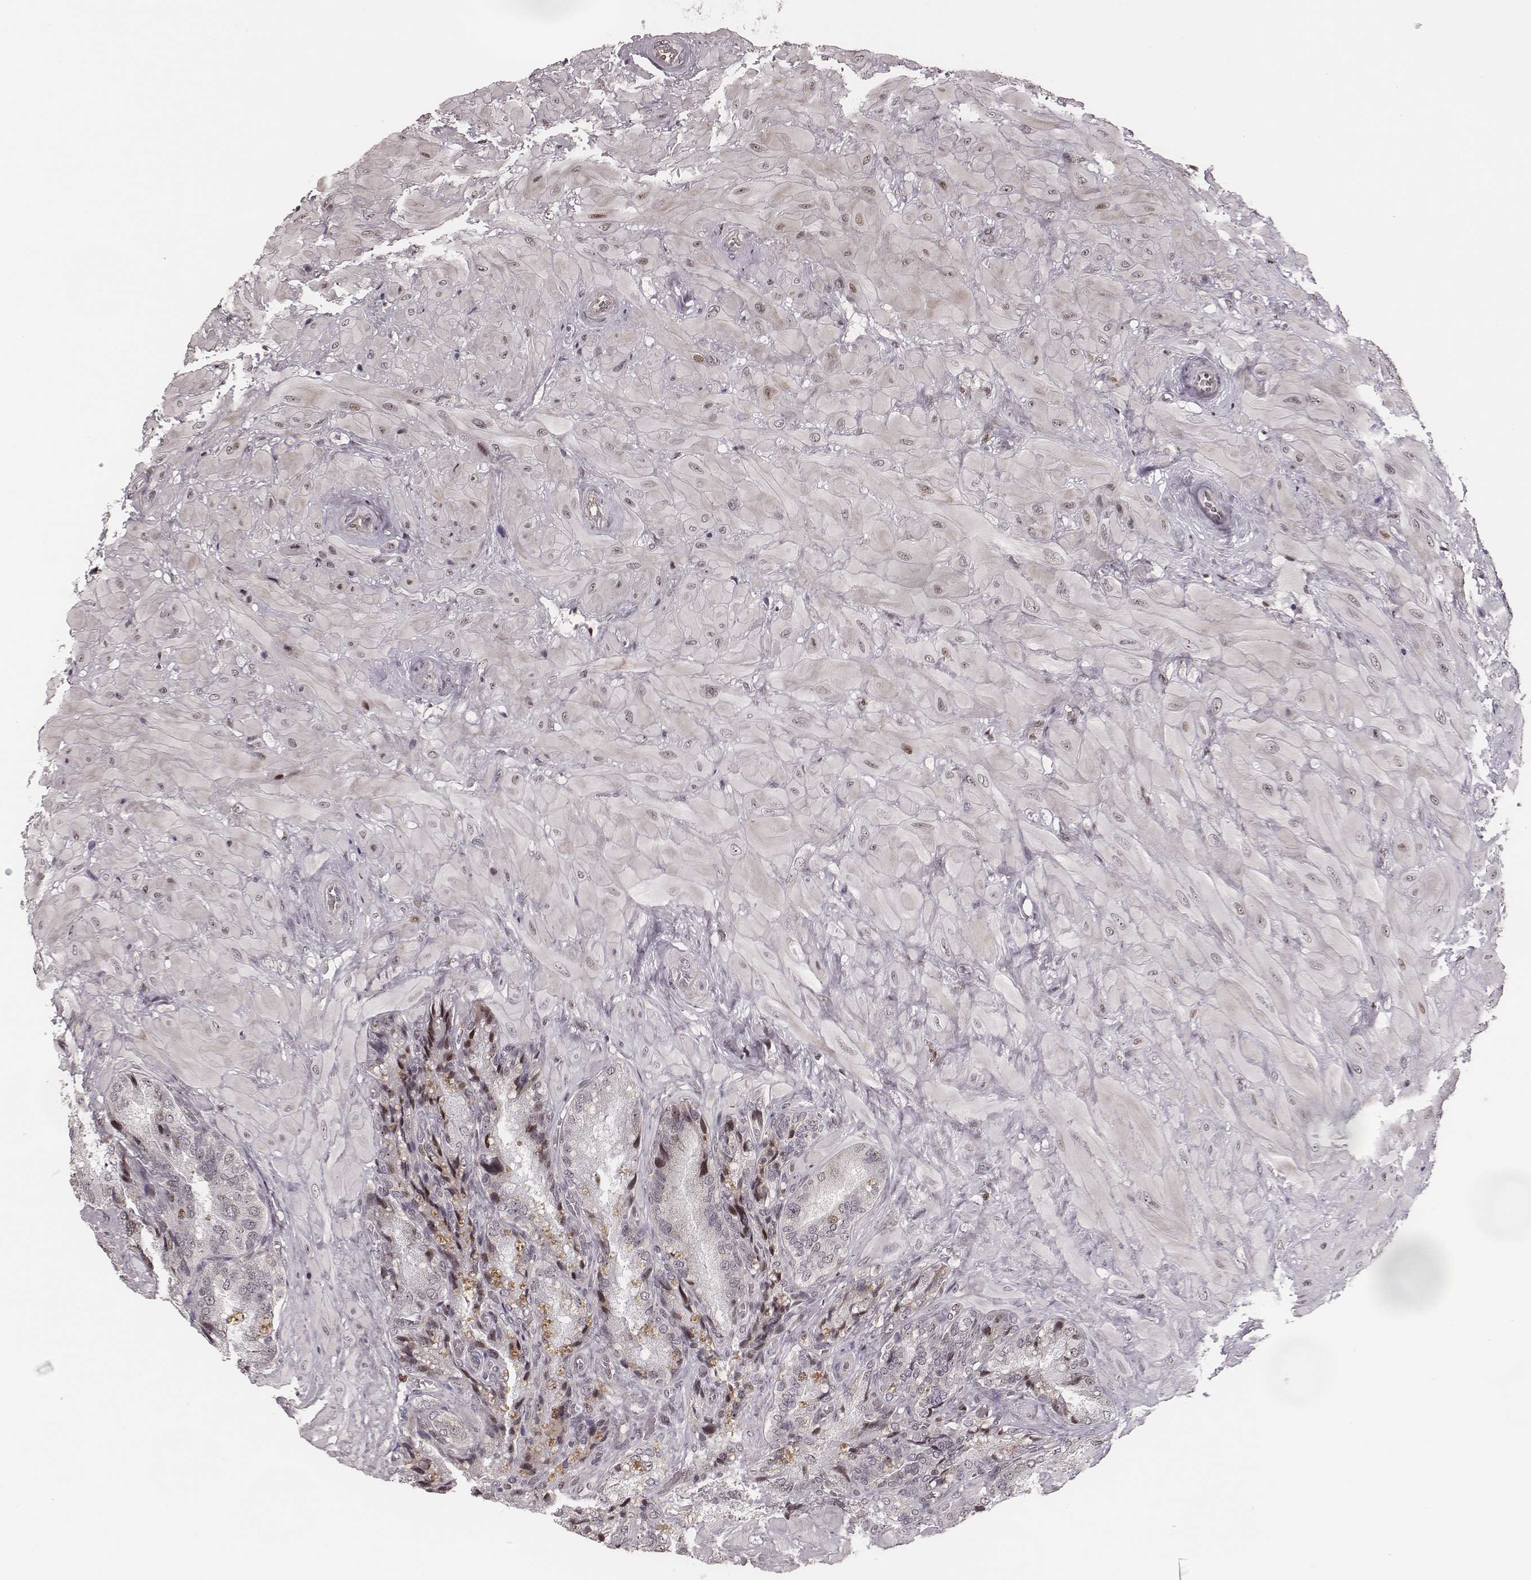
{"staining": {"intensity": "weak", "quantity": "<25%", "location": "cytoplasmic/membranous"}, "tissue": "seminal vesicle", "cell_type": "Glandular cells", "image_type": "normal", "snomed": [{"axis": "morphology", "description": "Normal tissue, NOS"}, {"axis": "topography", "description": "Seminal veicle"}], "caption": "Immunohistochemistry of unremarkable seminal vesicle displays no expression in glandular cells.", "gene": "VRK3", "patient": {"sex": "male", "age": 57}}